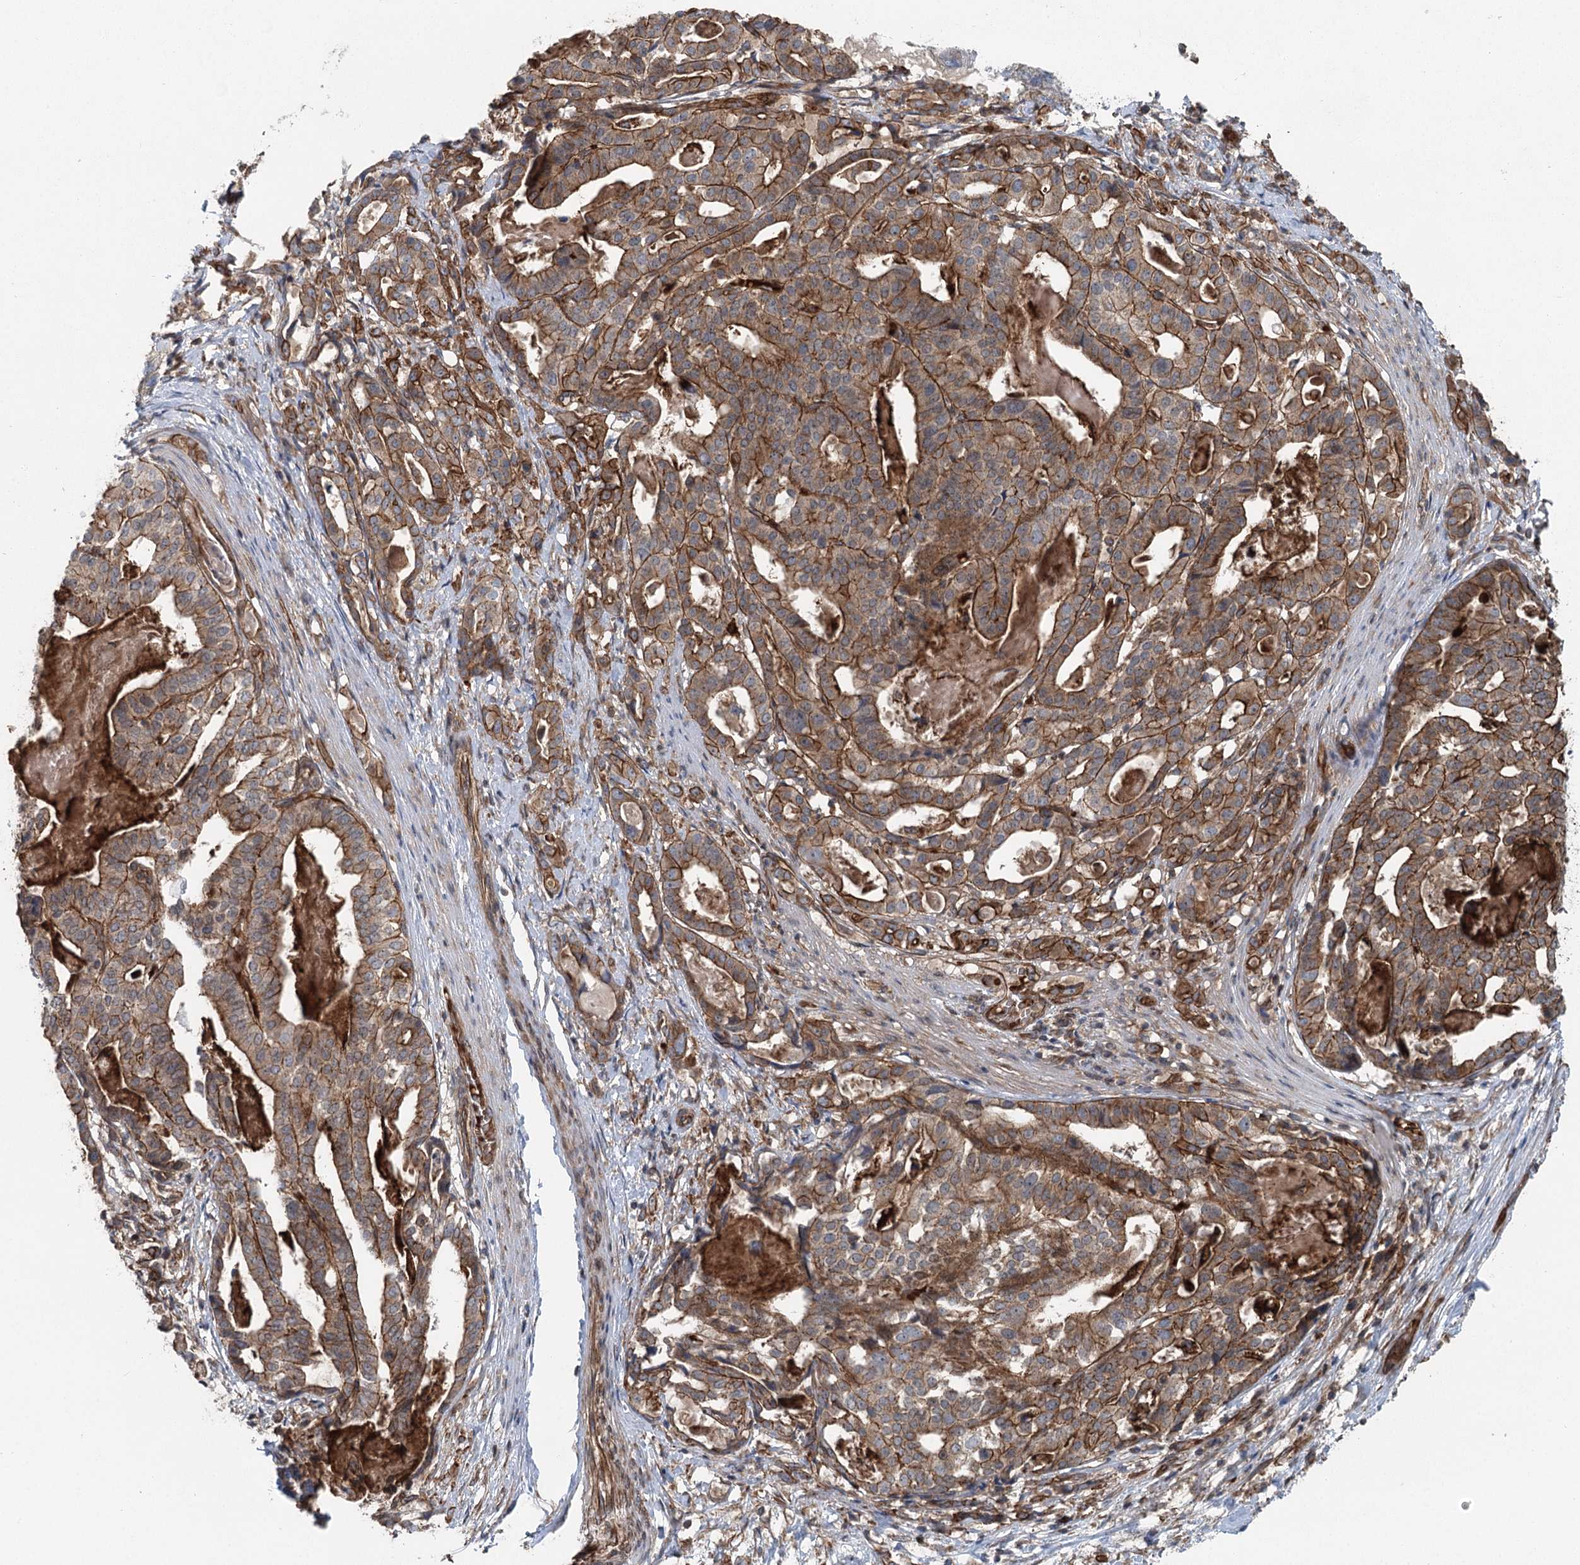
{"staining": {"intensity": "strong", "quantity": ">75%", "location": "cytoplasmic/membranous"}, "tissue": "stomach cancer", "cell_type": "Tumor cells", "image_type": "cancer", "snomed": [{"axis": "morphology", "description": "Adenocarcinoma, NOS"}, {"axis": "topography", "description": "Stomach"}], "caption": "Immunohistochemistry (IHC) histopathology image of neoplastic tissue: human stomach cancer stained using IHC demonstrates high levels of strong protein expression localized specifically in the cytoplasmic/membranous of tumor cells, appearing as a cytoplasmic/membranous brown color.", "gene": "IQSEC1", "patient": {"sex": "male", "age": 48}}